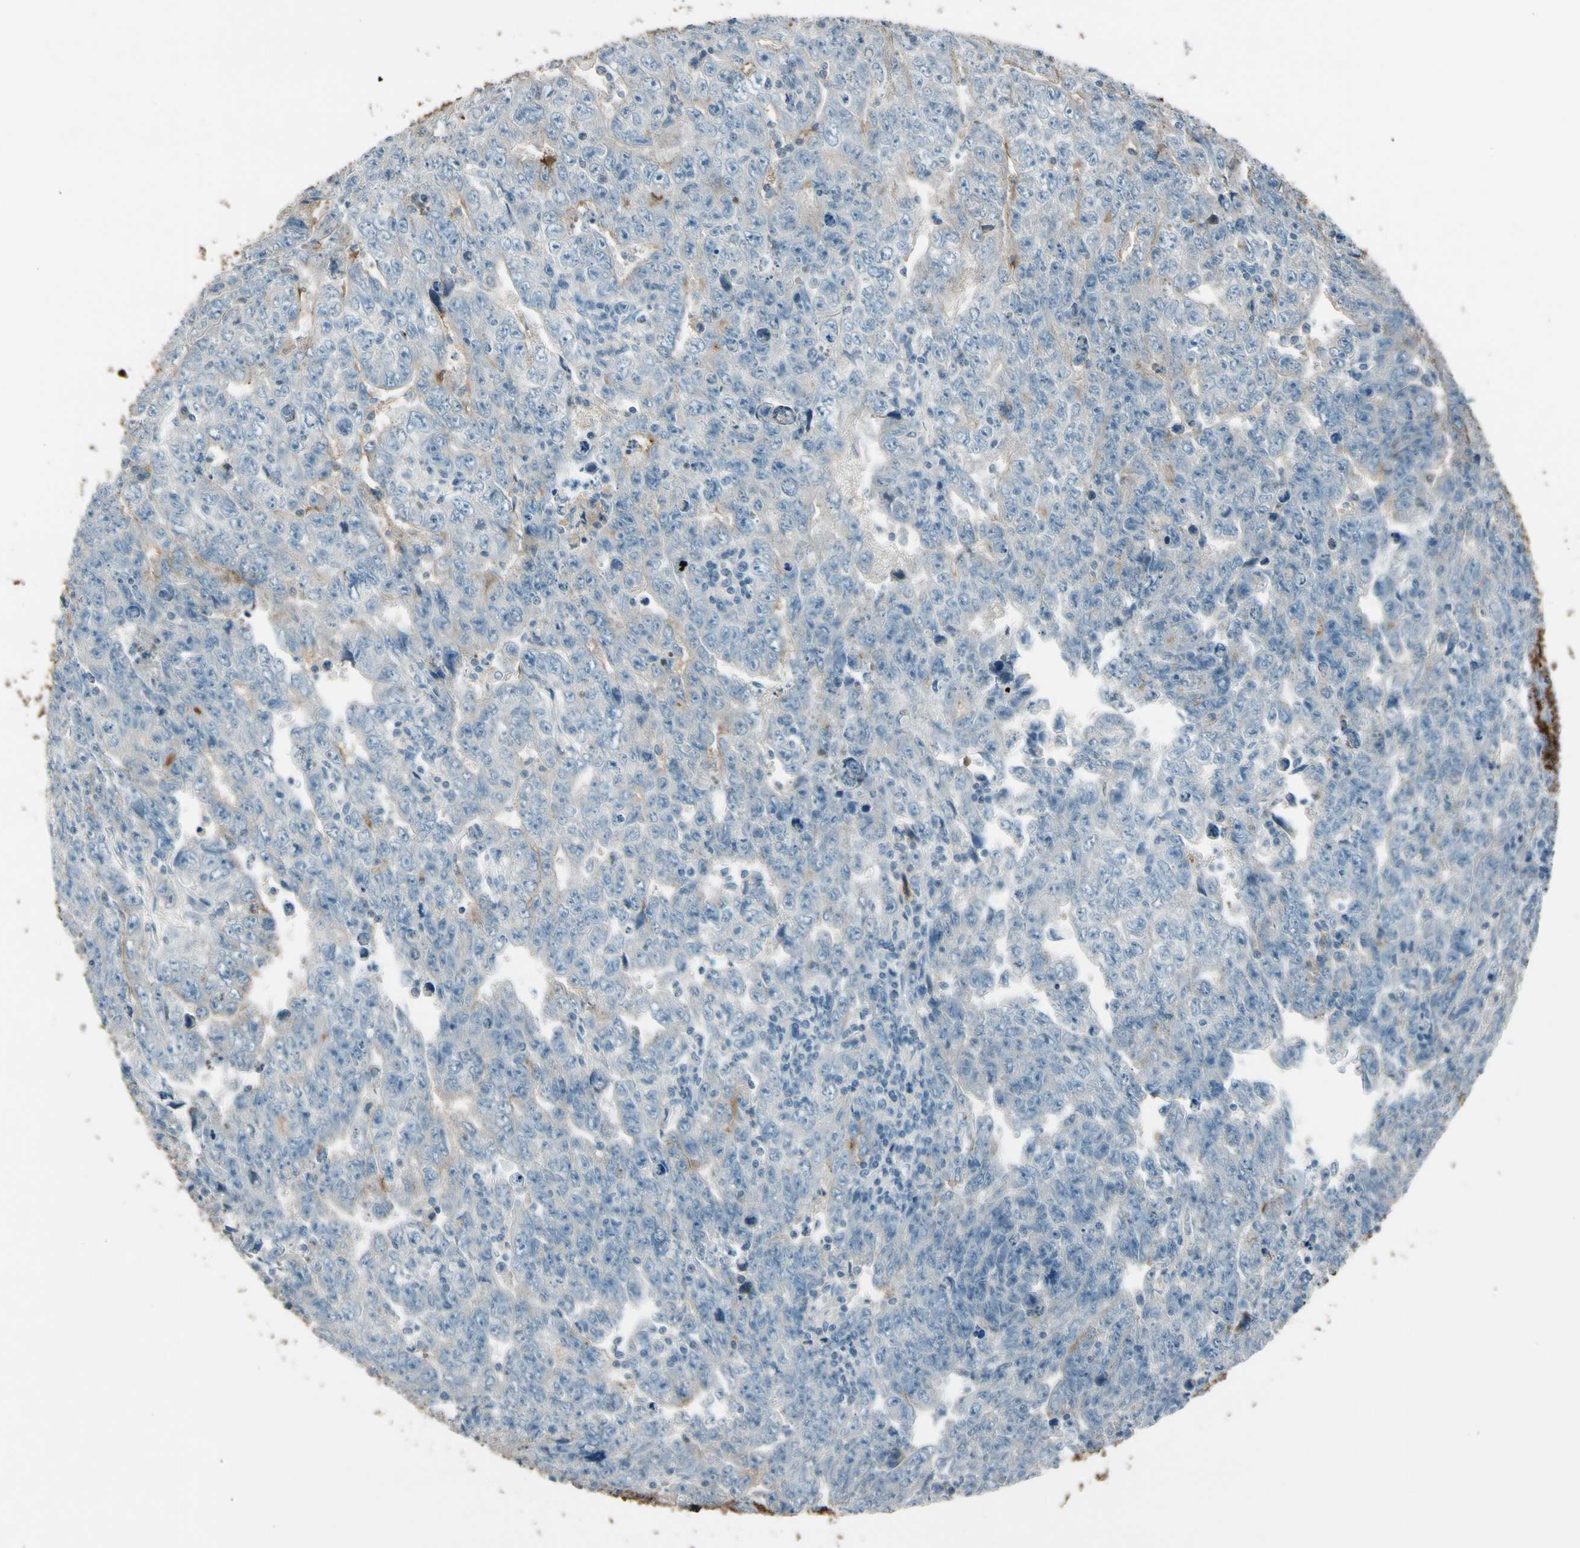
{"staining": {"intensity": "negative", "quantity": "none", "location": "none"}, "tissue": "testis cancer", "cell_type": "Tumor cells", "image_type": "cancer", "snomed": [{"axis": "morphology", "description": "Carcinoma, Embryonal, NOS"}, {"axis": "topography", "description": "Testis"}], "caption": "High magnification brightfield microscopy of testis cancer (embryonal carcinoma) stained with DAB (3,3'-diaminobenzidine) (brown) and counterstained with hematoxylin (blue): tumor cells show no significant positivity.", "gene": "PDPN", "patient": {"sex": "male", "age": 28}}